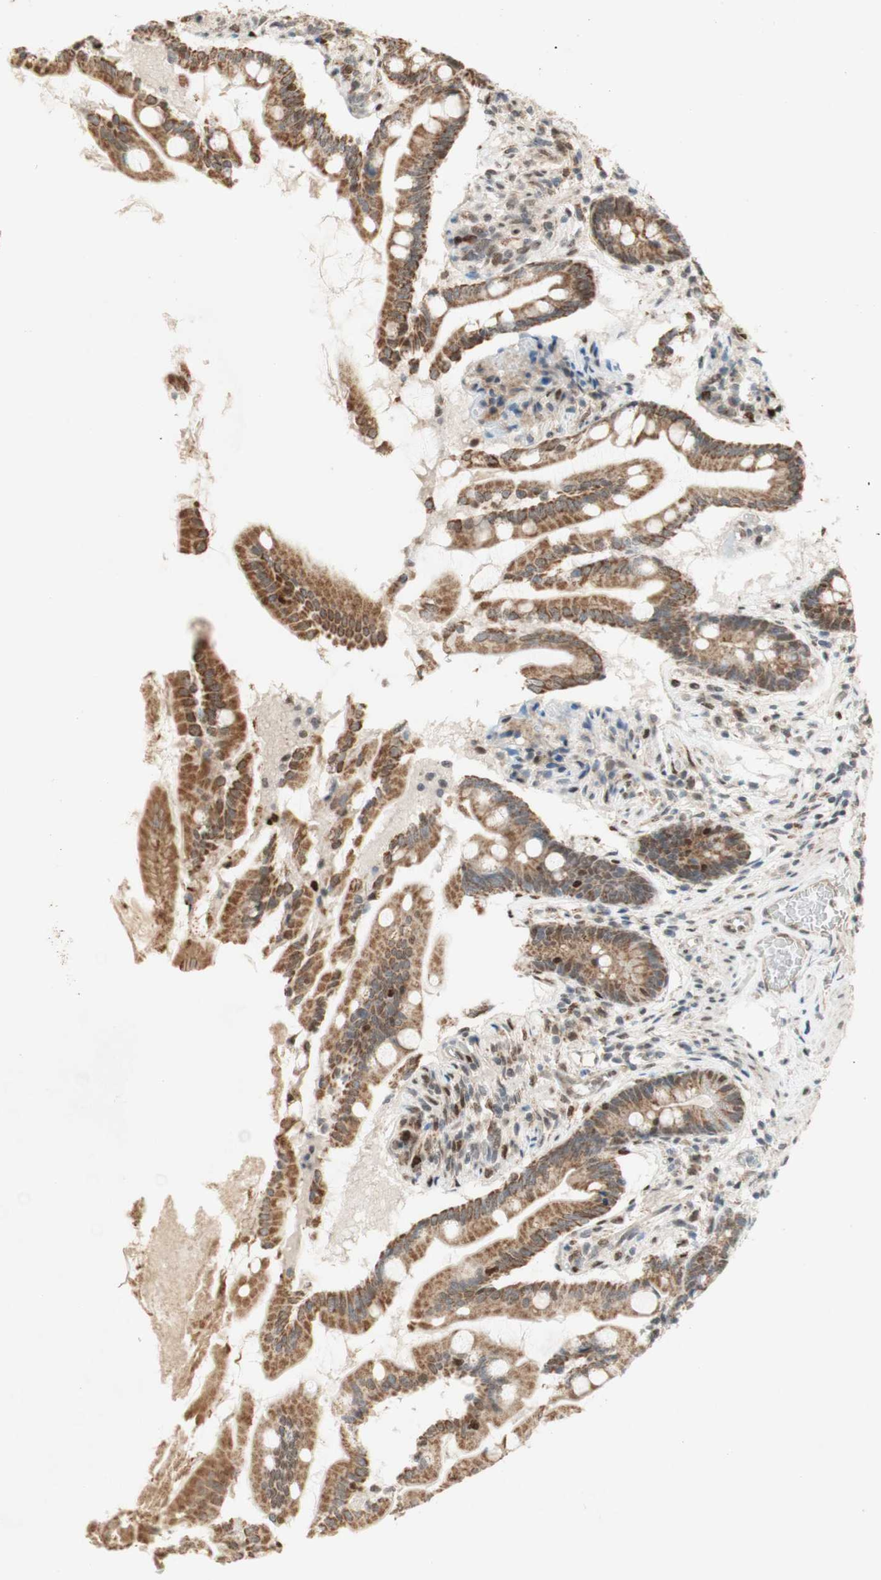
{"staining": {"intensity": "moderate", "quantity": ">75%", "location": "cytoplasmic/membranous"}, "tissue": "small intestine", "cell_type": "Glandular cells", "image_type": "normal", "snomed": [{"axis": "morphology", "description": "Normal tissue, NOS"}, {"axis": "topography", "description": "Small intestine"}], "caption": "A histopathology image showing moderate cytoplasmic/membranous positivity in about >75% of glandular cells in unremarkable small intestine, as visualized by brown immunohistochemical staining.", "gene": "DNMT3A", "patient": {"sex": "female", "age": 56}}